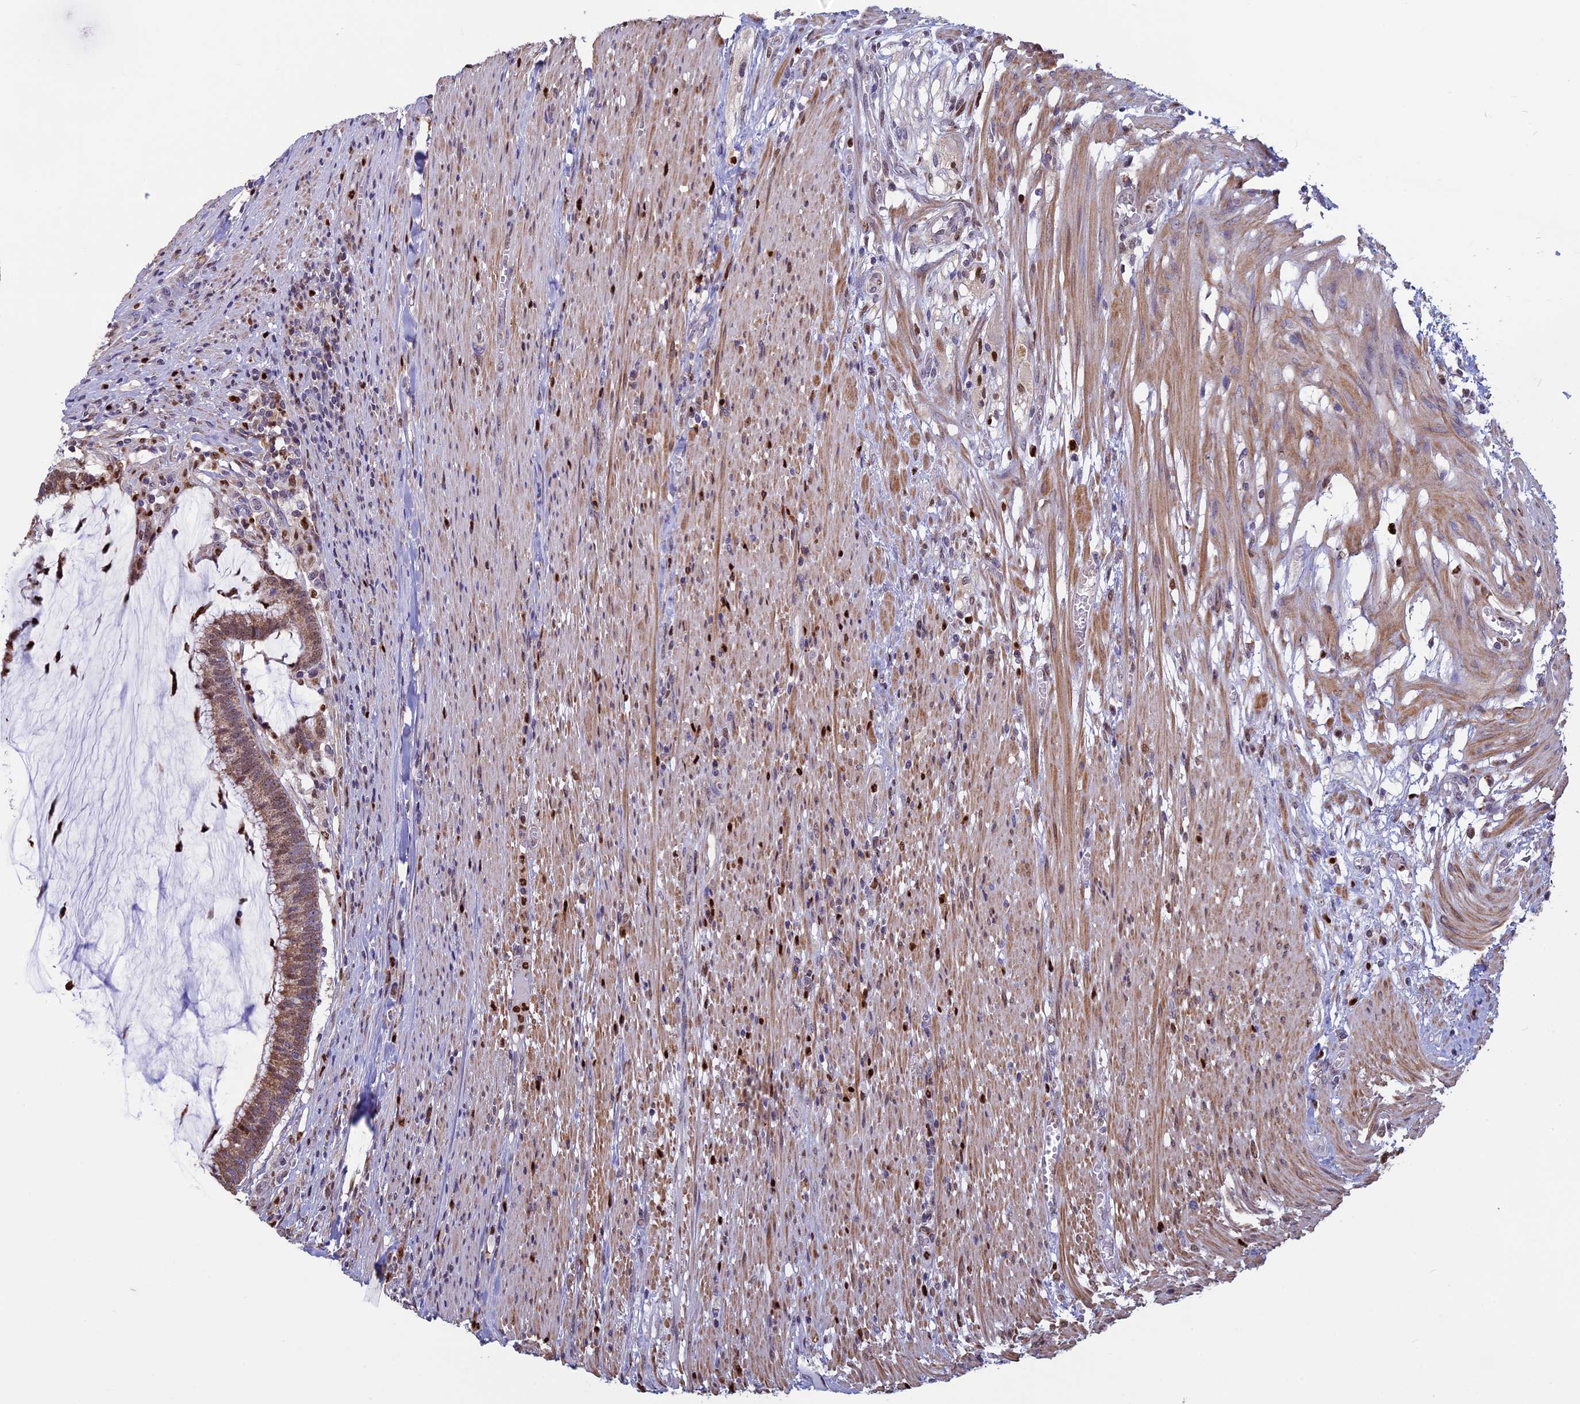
{"staining": {"intensity": "moderate", "quantity": "25%-75%", "location": "cytoplasmic/membranous,nuclear"}, "tissue": "colorectal cancer", "cell_type": "Tumor cells", "image_type": "cancer", "snomed": [{"axis": "morphology", "description": "Adenocarcinoma, NOS"}, {"axis": "topography", "description": "Rectum"}], "caption": "Protein staining shows moderate cytoplasmic/membranous and nuclear expression in about 25%-75% of tumor cells in adenocarcinoma (colorectal).", "gene": "ACSS1", "patient": {"sex": "female", "age": 77}}